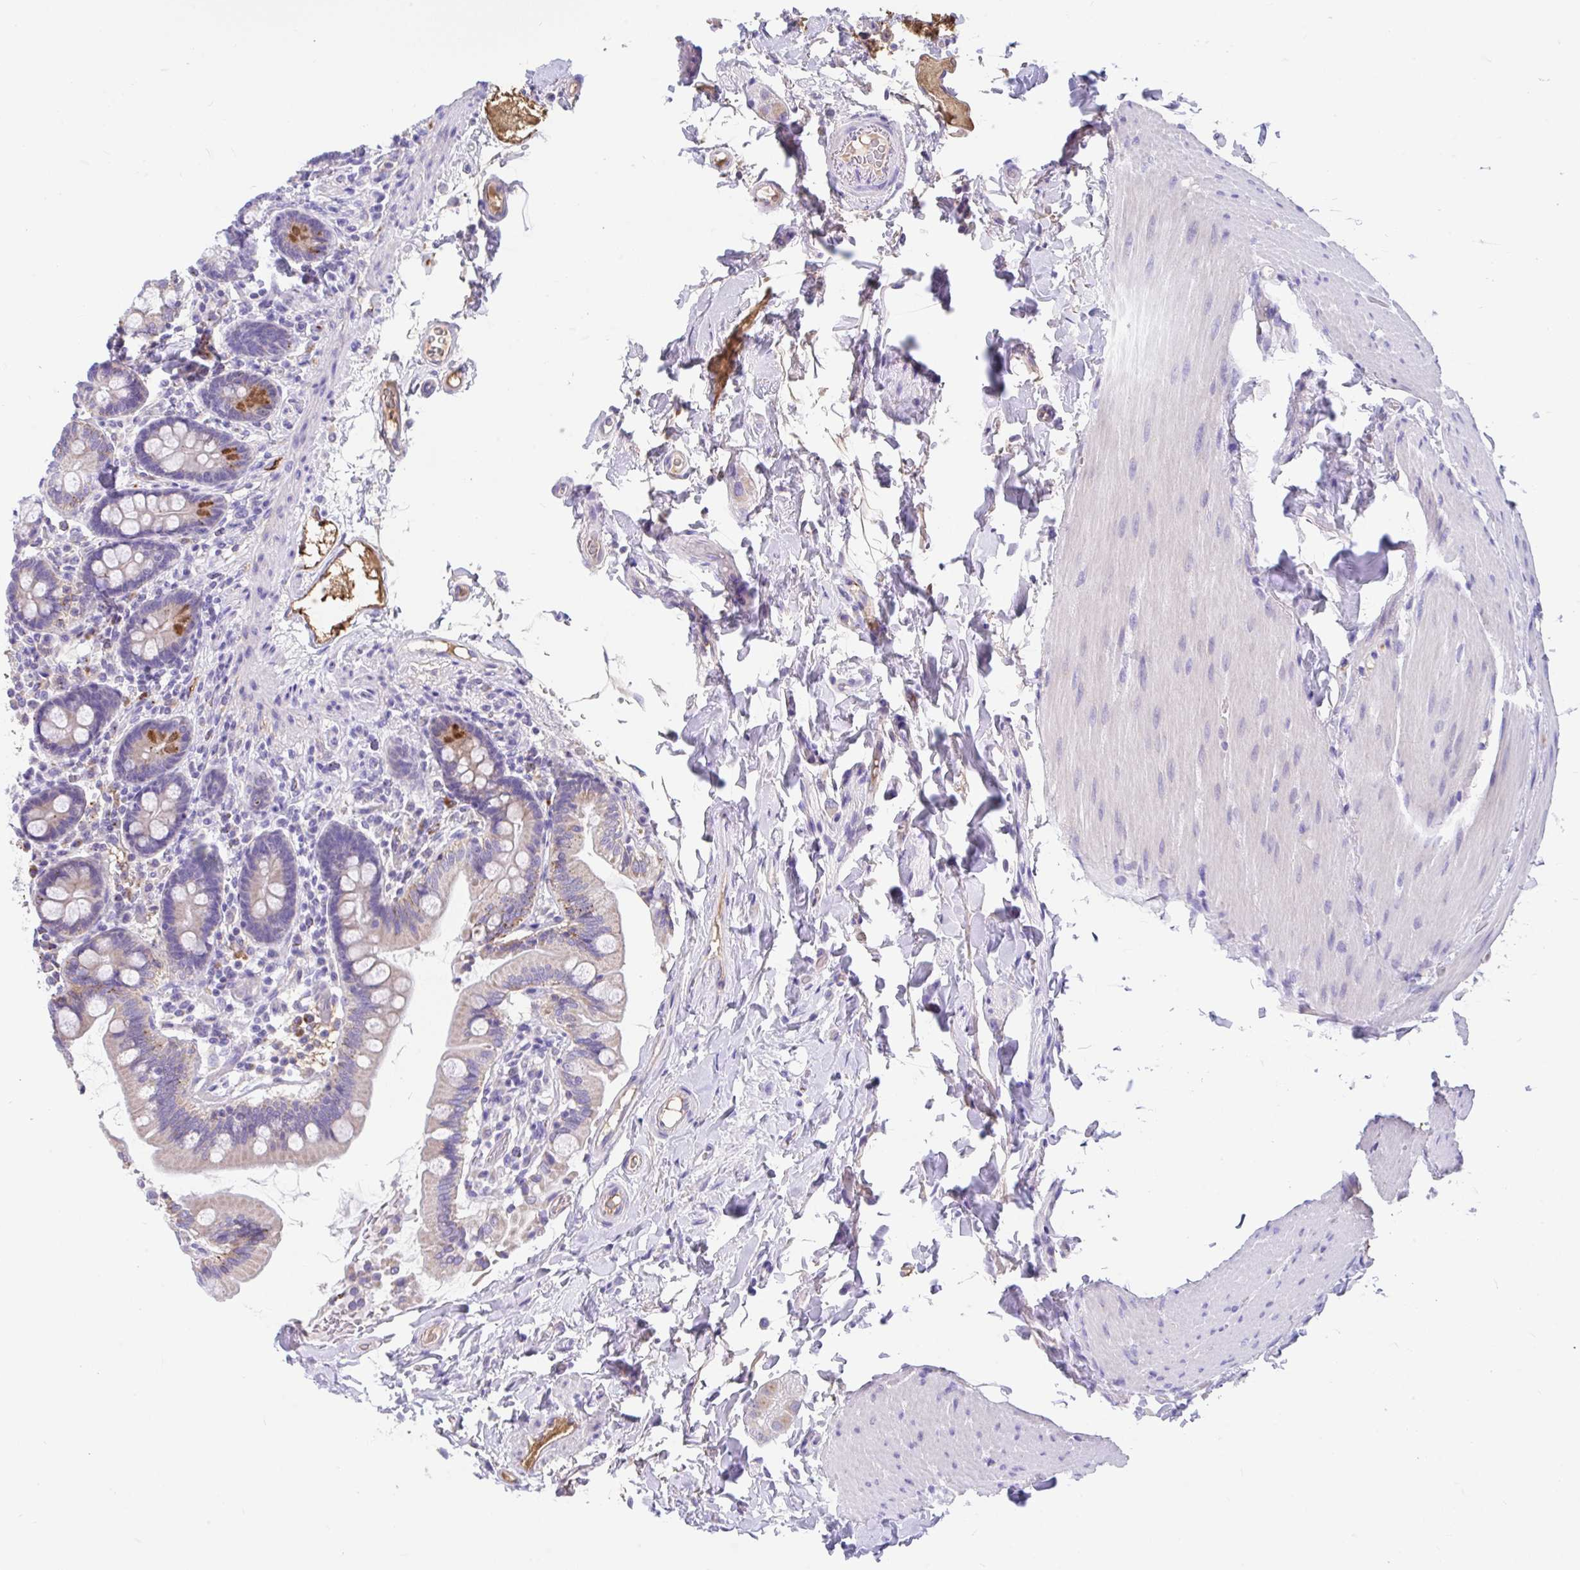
{"staining": {"intensity": "moderate", "quantity": "25%-75%", "location": "cytoplasmic/membranous"}, "tissue": "small intestine", "cell_type": "Glandular cells", "image_type": "normal", "snomed": [{"axis": "morphology", "description": "Normal tissue, NOS"}, {"axis": "topography", "description": "Small intestine"}], "caption": "Immunohistochemical staining of unremarkable human small intestine exhibits medium levels of moderate cytoplasmic/membranous positivity in about 25%-75% of glandular cells. The staining is performed using DAB brown chromogen to label protein expression. The nuclei are counter-stained blue using hematoxylin.", "gene": "CCSAP", "patient": {"sex": "female", "age": 64}}